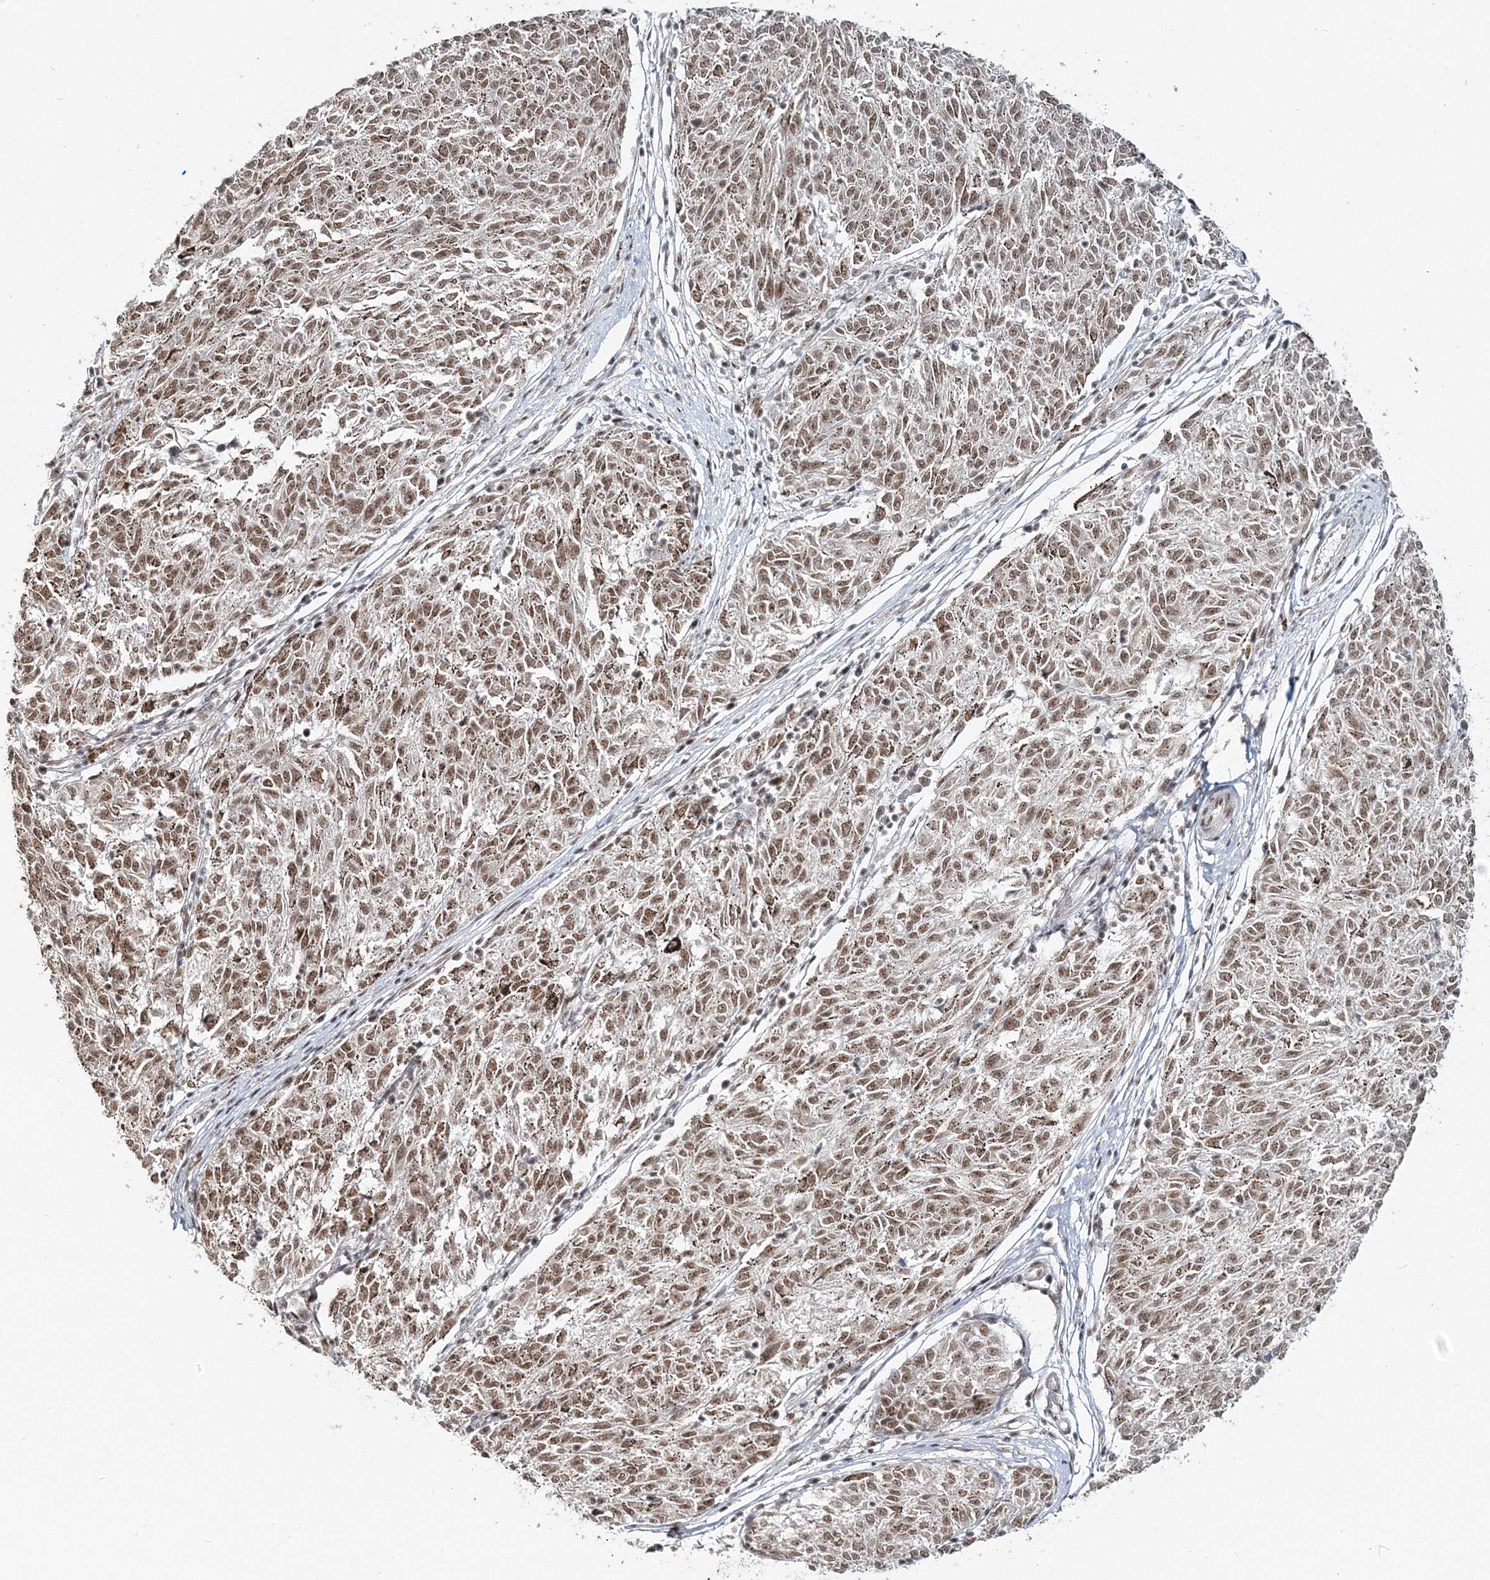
{"staining": {"intensity": "moderate", "quantity": ">75%", "location": "nuclear"}, "tissue": "melanoma", "cell_type": "Tumor cells", "image_type": "cancer", "snomed": [{"axis": "morphology", "description": "Malignant melanoma, NOS"}, {"axis": "topography", "description": "Skin"}], "caption": "Human malignant melanoma stained for a protein (brown) exhibits moderate nuclear positive expression in about >75% of tumor cells.", "gene": "QRICH1", "patient": {"sex": "female", "age": 72}}